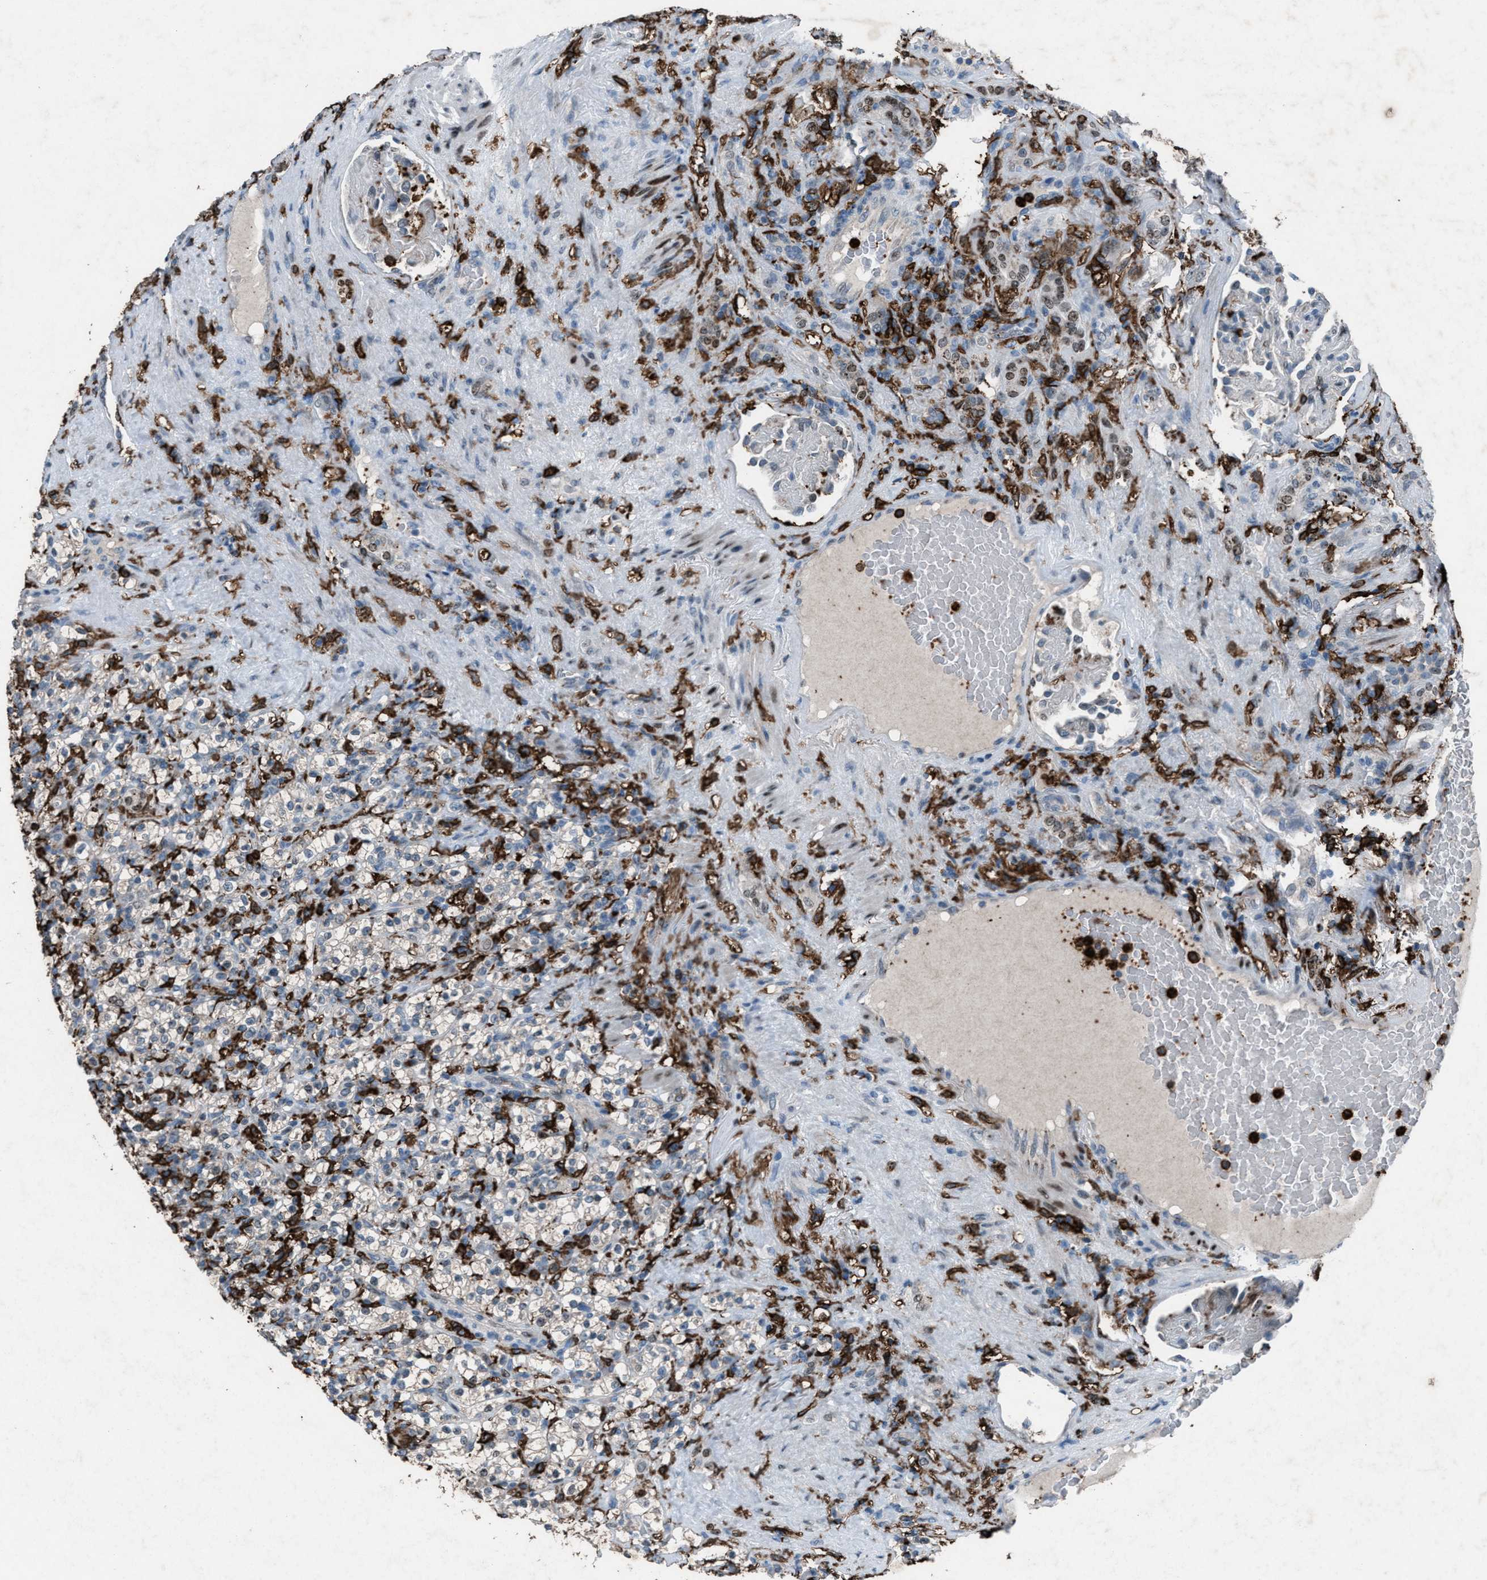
{"staining": {"intensity": "negative", "quantity": "none", "location": "none"}, "tissue": "renal cancer", "cell_type": "Tumor cells", "image_type": "cancer", "snomed": [{"axis": "morphology", "description": "Normal tissue, NOS"}, {"axis": "morphology", "description": "Adenocarcinoma, NOS"}, {"axis": "topography", "description": "Kidney"}], "caption": "Immunohistochemistry of human renal cancer reveals no expression in tumor cells.", "gene": "FCER1G", "patient": {"sex": "female", "age": 72}}